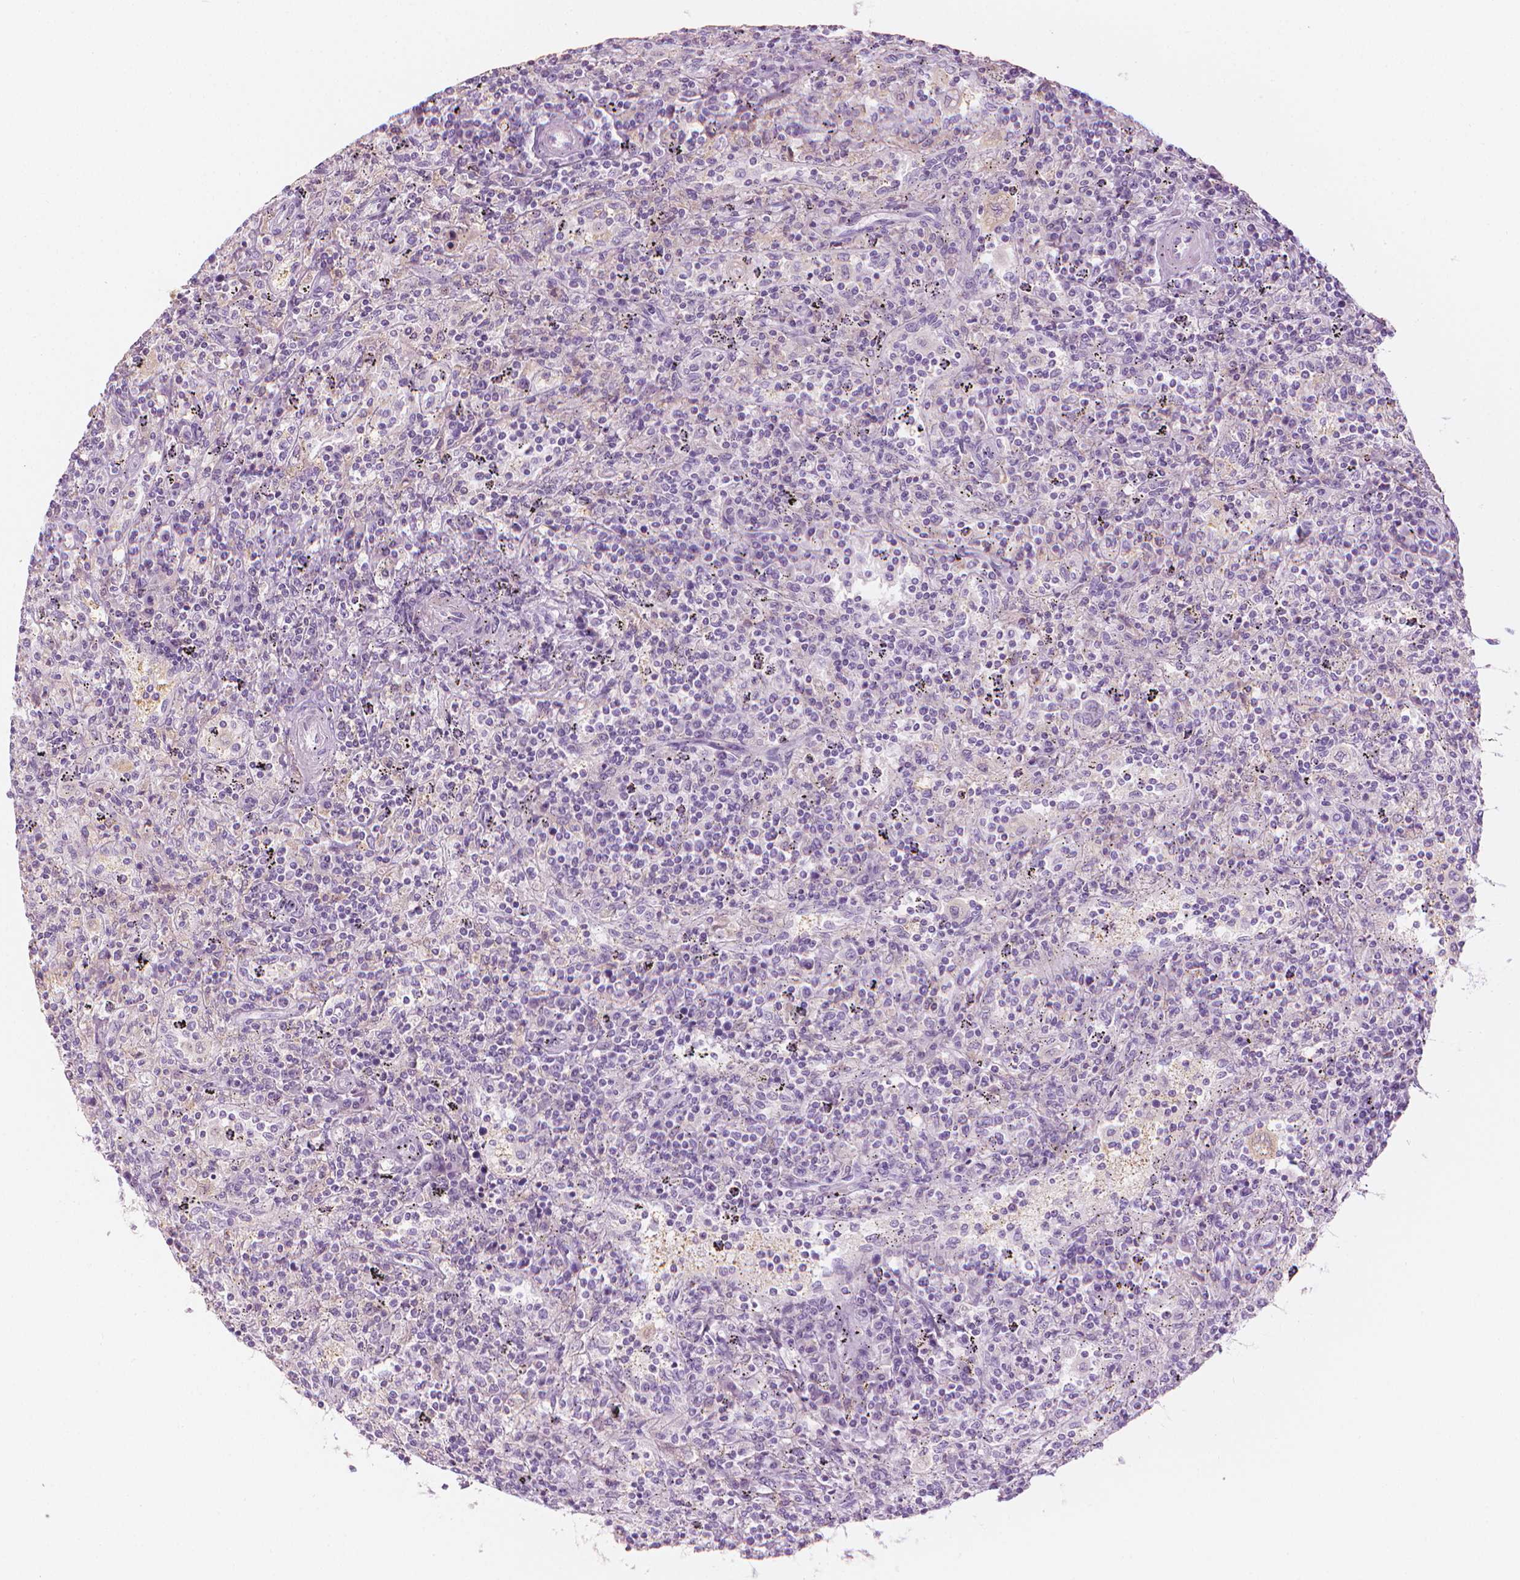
{"staining": {"intensity": "negative", "quantity": "none", "location": "none"}, "tissue": "lymphoma", "cell_type": "Tumor cells", "image_type": "cancer", "snomed": [{"axis": "morphology", "description": "Malignant lymphoma, non-Hodgkin's type, Low grade"}, {"axis": "topography", "description": "Spleen"}], "caption": "Histopathology image shows no protein positivity in tumor cells of lymphoma tissue.", "gene": "SHMT1", "patient": {"sex": "male", "age": 62}}